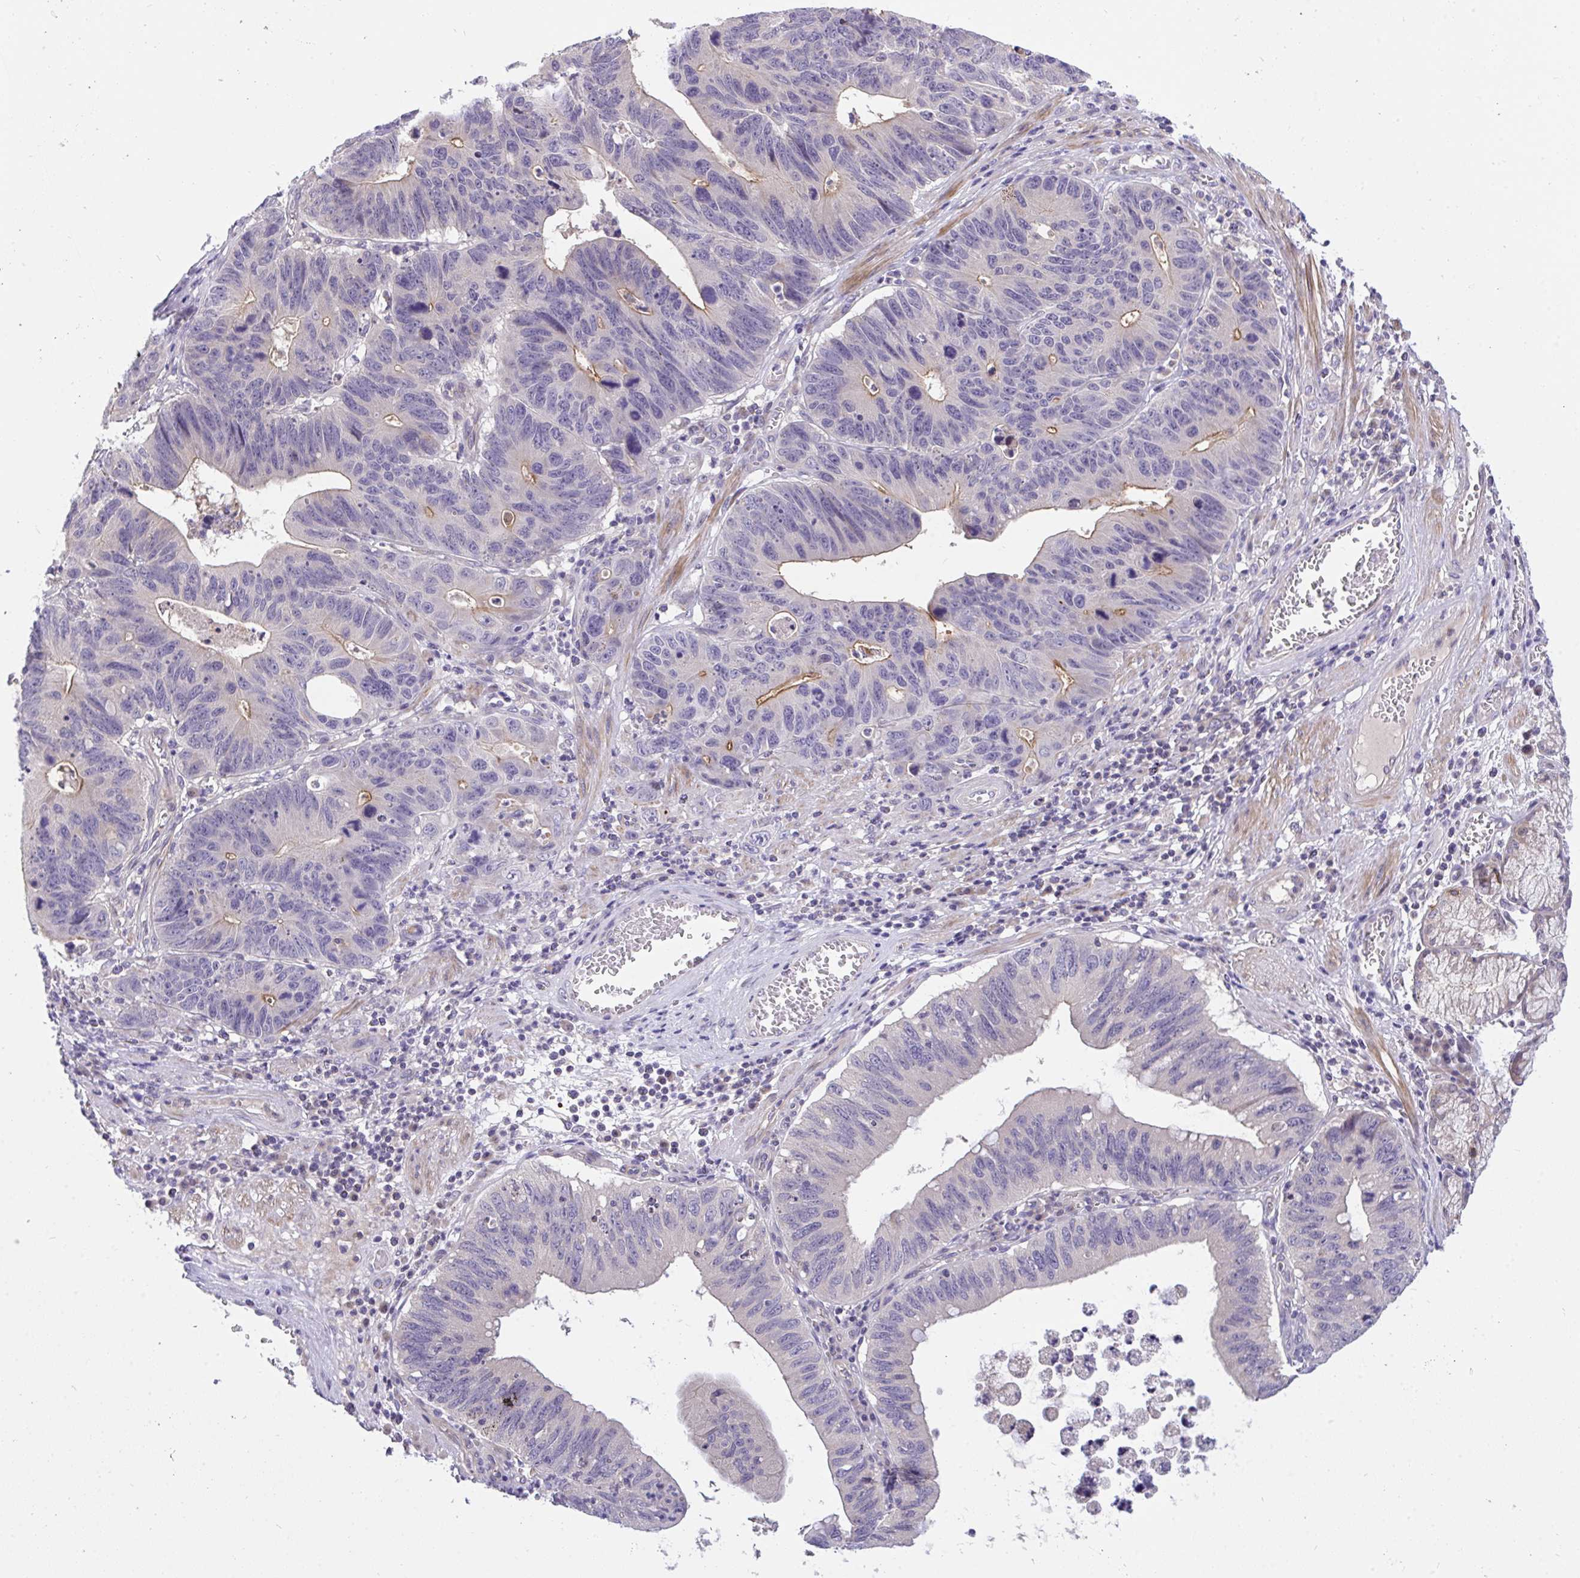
{"staining": {"intensity": "moderate", "quantity": "<25%", "location": "cytoplasmic/membranous"}, "tissue": "stomach cancer", "cell_type": "Tumor cells", "image_type": "cancer", "snomed": [{"axis": "morphology", "description": "Adenocarcinoma, NOS"}, {"axis": "topography", "description": "Stomach"}], "caption": "Immunohistochemistry (IHC) (DAB (3,3'-diaminobenzidine)) staining of human stomach adenocarcinoma demonstrates moderate cytoplasmic/membranous protein positivity in approximately <25% of tumor cells. (brown staining indicates protein expression, while blue staining denotes nuclei).", "gene": "C19orf54", "patient": {"sex": "male", "age": 59}}